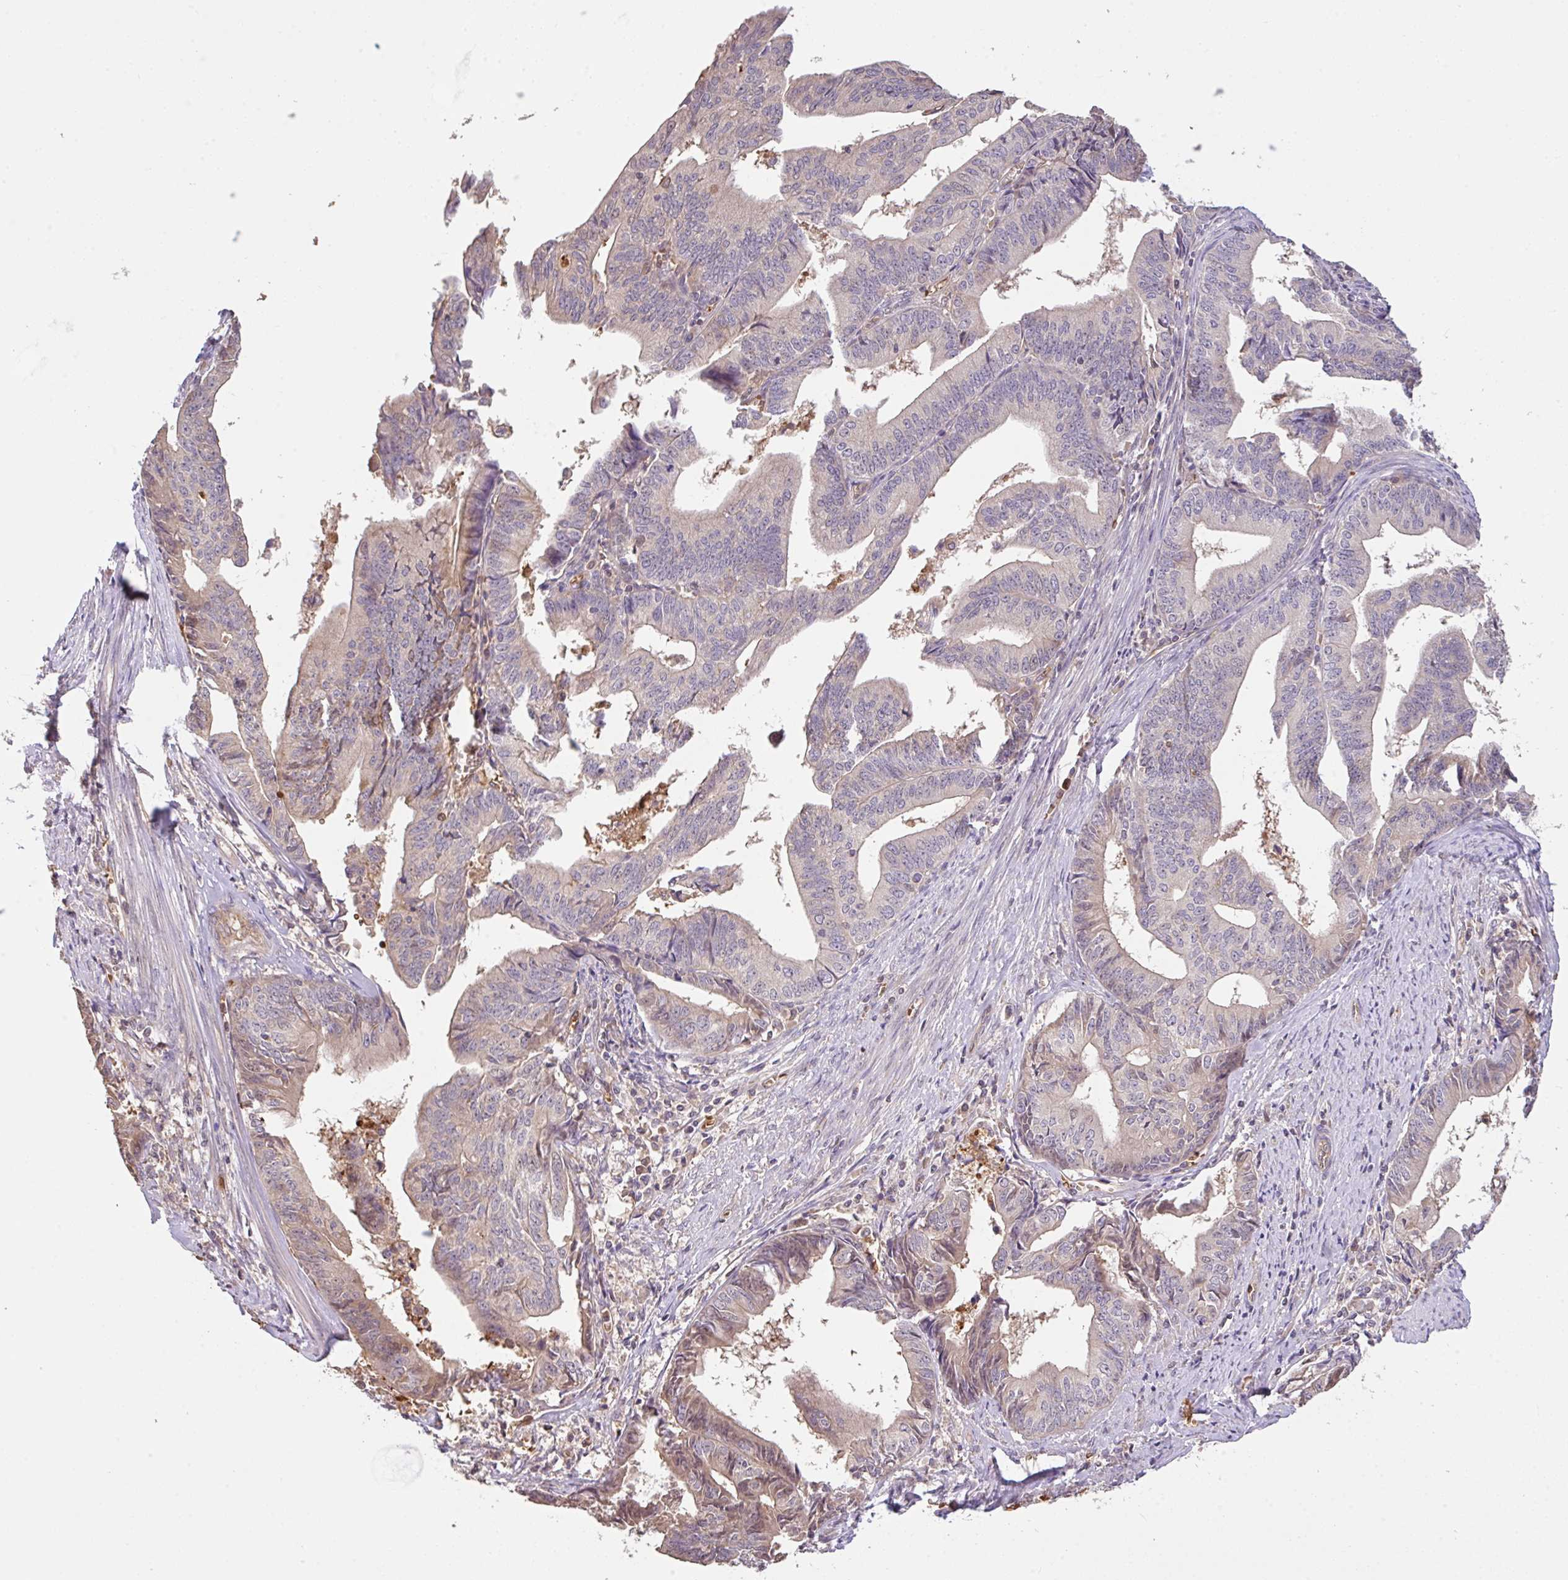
{"staining": {"intensity": "weak", "quantity": "<25%", "location": "nuclear"}, "tissue": "endometrial cancer", "cell_type": "Tumor cells", "image_type": "cancer", "snomed": [{"axis": "morphology", "description": "Adenocarcinoma, NOS"}, {"axis": "topography", "description": "Endometrium"}], "caption": "Immunohistochemical staining of endometrial cancer (adenocarcinoma) reveals no significant staining in tumor cells. The staining was performed using DAB (3,3'-diaminobenzidine) to visualize the protein expression in brown, while the nuclei were stained in blue with hematoxylin (Magnification: 20x).", "gene": "C1QTNF9B", "patient": {"sex": "female", "age": 65}}